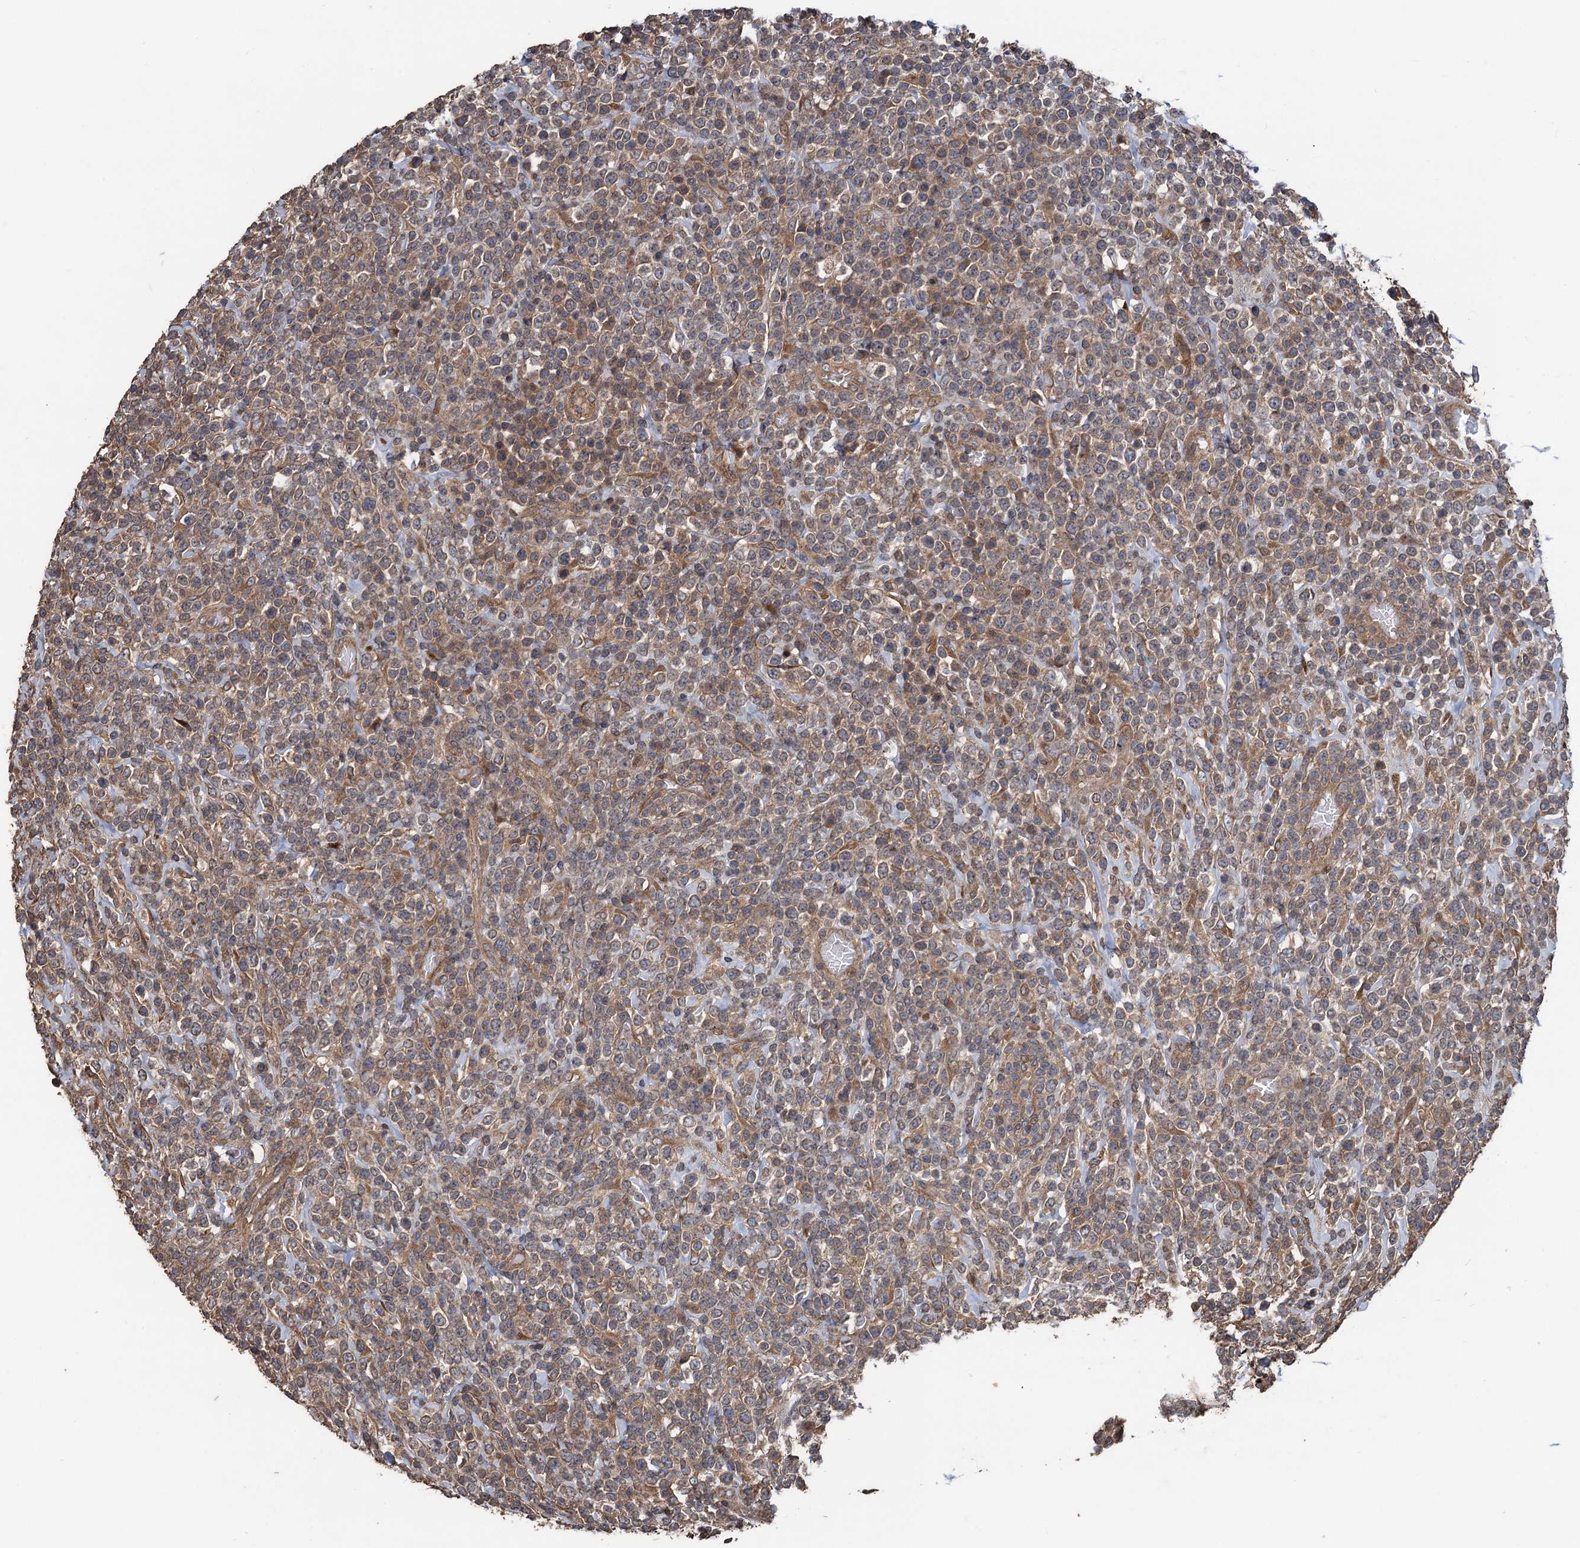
{"staining": {"intensity": "weak", "quantity": ">75%", "location": "cytoplasmic/membranous"}, "tissue": "lymphoma", "cell_type": "Tumor cells", "image_type": "cancer", "snomed": [{"axis": "morphology", "description": "Malignant lymphoma, non-Hodgkin's type, High grade"}, {"axis": "topography", "description": "Colon"}], "caption": "Brown immunohistochemical staining in human lymphoma reveals weak cytoplasmic/membranous staining in about >75% of tumor cells. Ihc stains the protein in brown and the nuclei are stained blue.", "gene": "TMEM39B", "patient": {"sex": "female", "age": 53}}